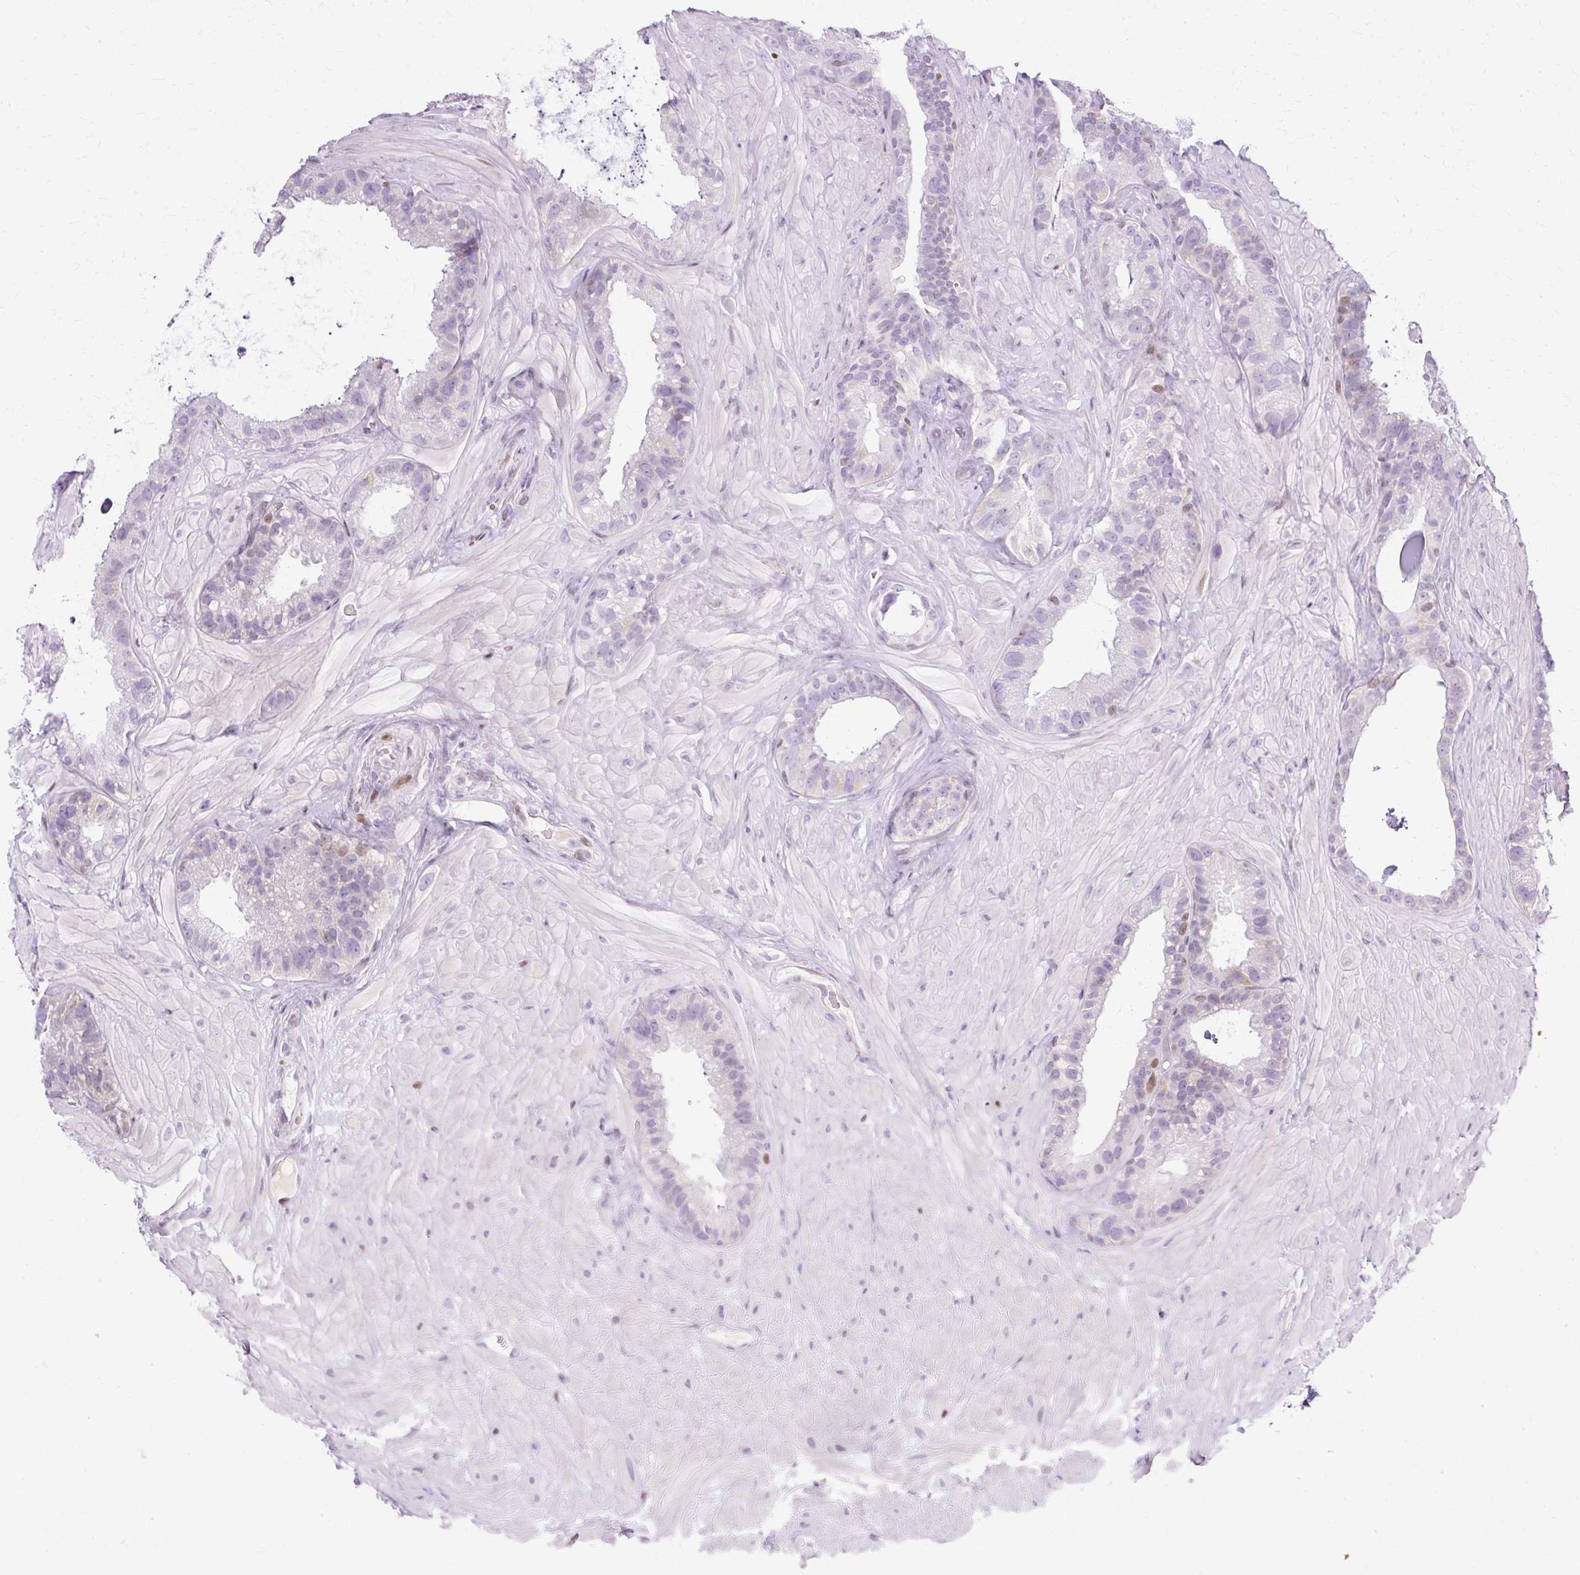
{"staining": {"intensity": "moderate", "quantity": "<25%", "location": "nuclear"}, "tissue": "seminal vesicle", "cell_type": "Glandular cells", "image_type": "normal", "snomed": [{"axis": "morphology", "description": "Normal tissue, NOS"}, {"axis": "topography", "description": "Seminal veicle"}, {"axis": "topography", "description": "Peripheral nerve tissue"}], "caption": "The histopathology image shows immunohistochemical staining of unremarkable seminal vesicle. There is moderate nuclear positivity is present in about <25% of glandular cells.", "gene": "TMEM177", "patient": {"sex": "male", "age": 76}}